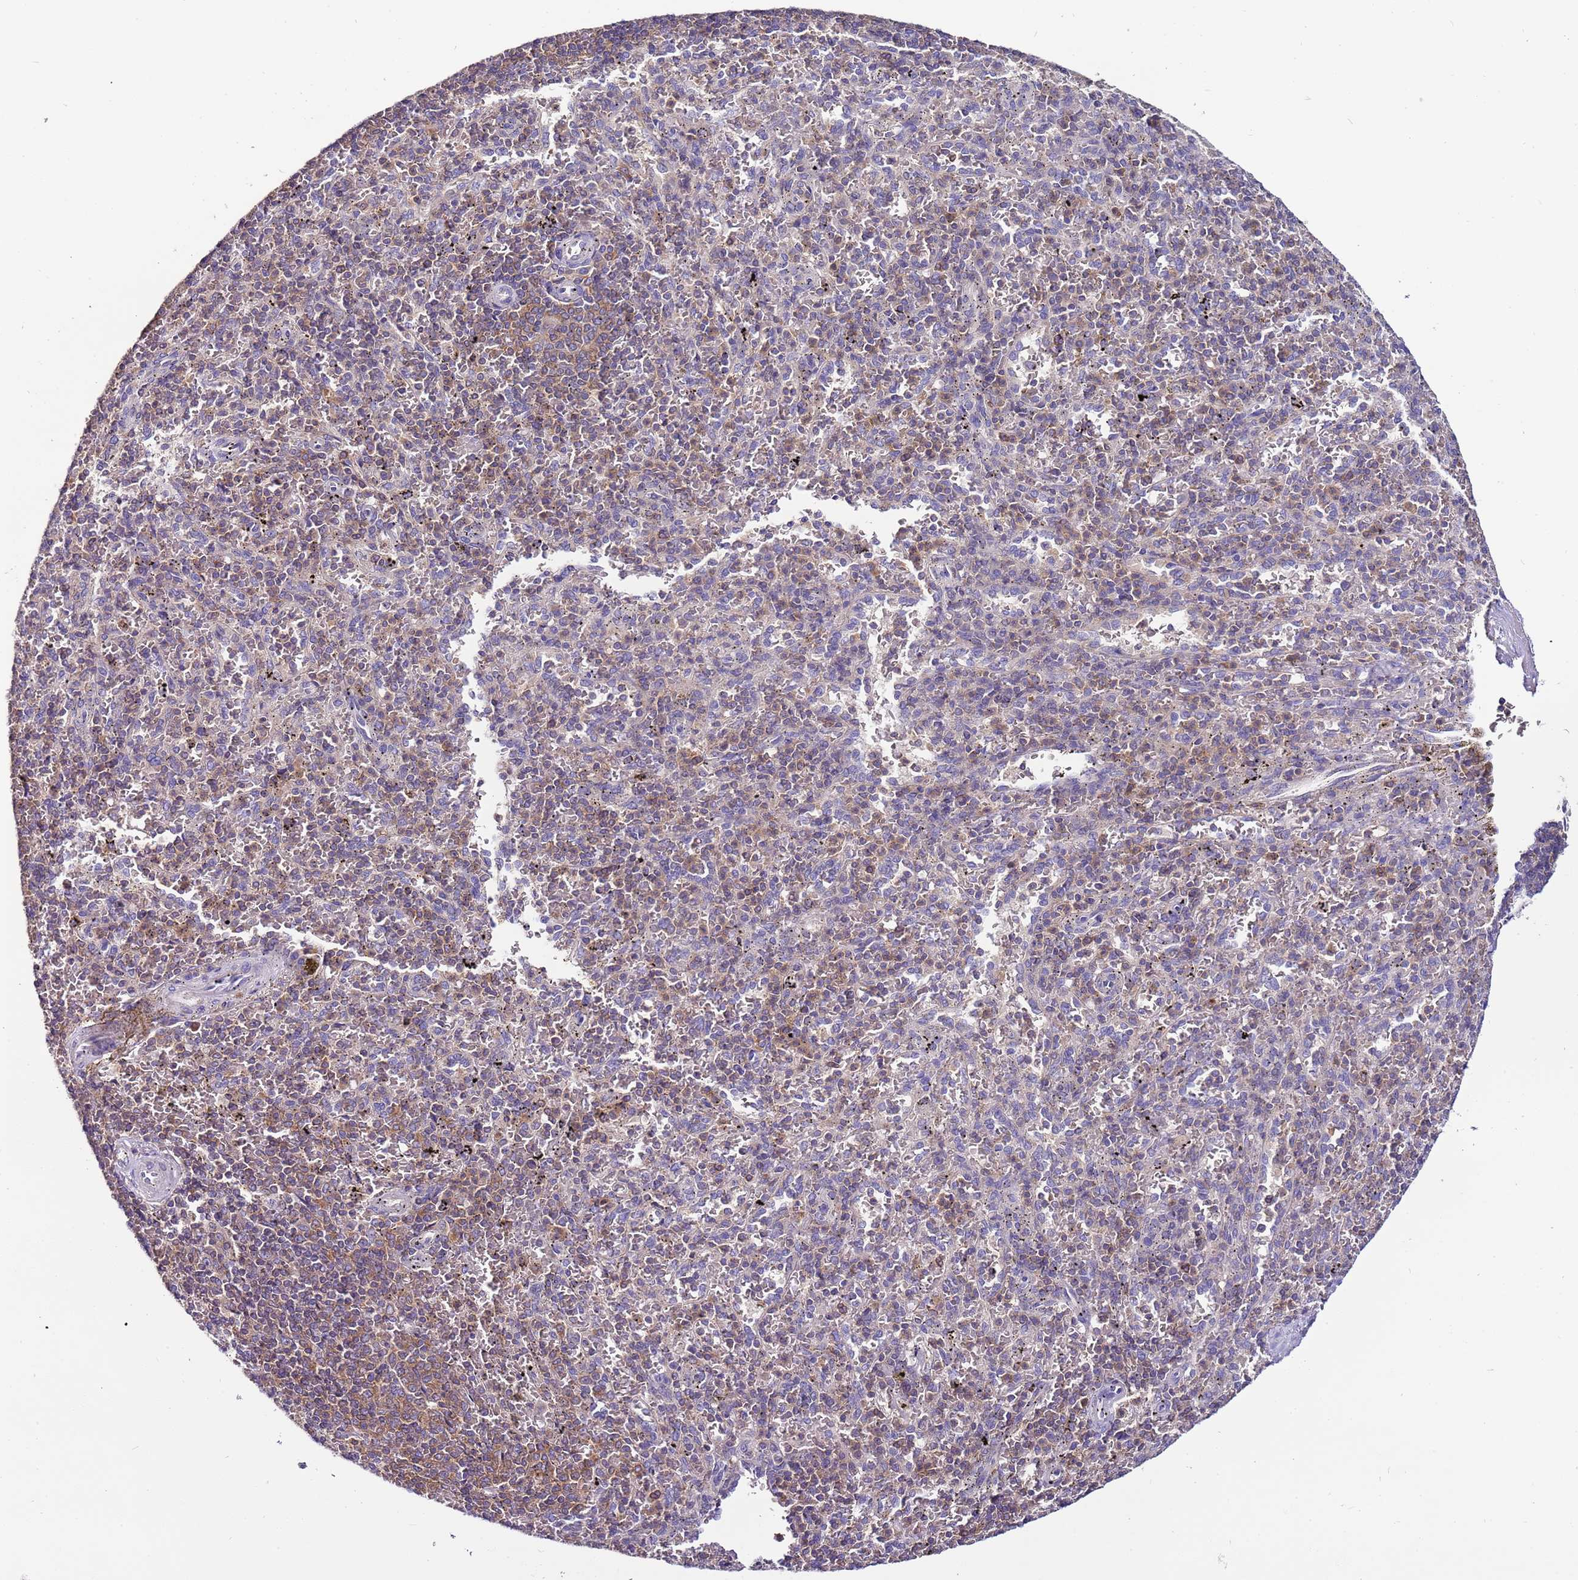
{"staining": {"intensity": "moderate", "quantity": "<25%", "location": "cytoplasmic/membranous"}, "tissue": "spleen", "cell_type": "Cells in red pulp", "image_type": "normal", "snomed": [{"axis": "morphology", "description": "Normal tissue, NOS"}, {"axis": "topography", "description": "Spleen"}], "caption": "Protein expression analysis of unremarkable spleen demonstrates moderate cytoplasmic/membranous positivity in about <25% of cells in red pulp.", "gene": "IGIP", "patient": {"sex": "male", "age": 82}}